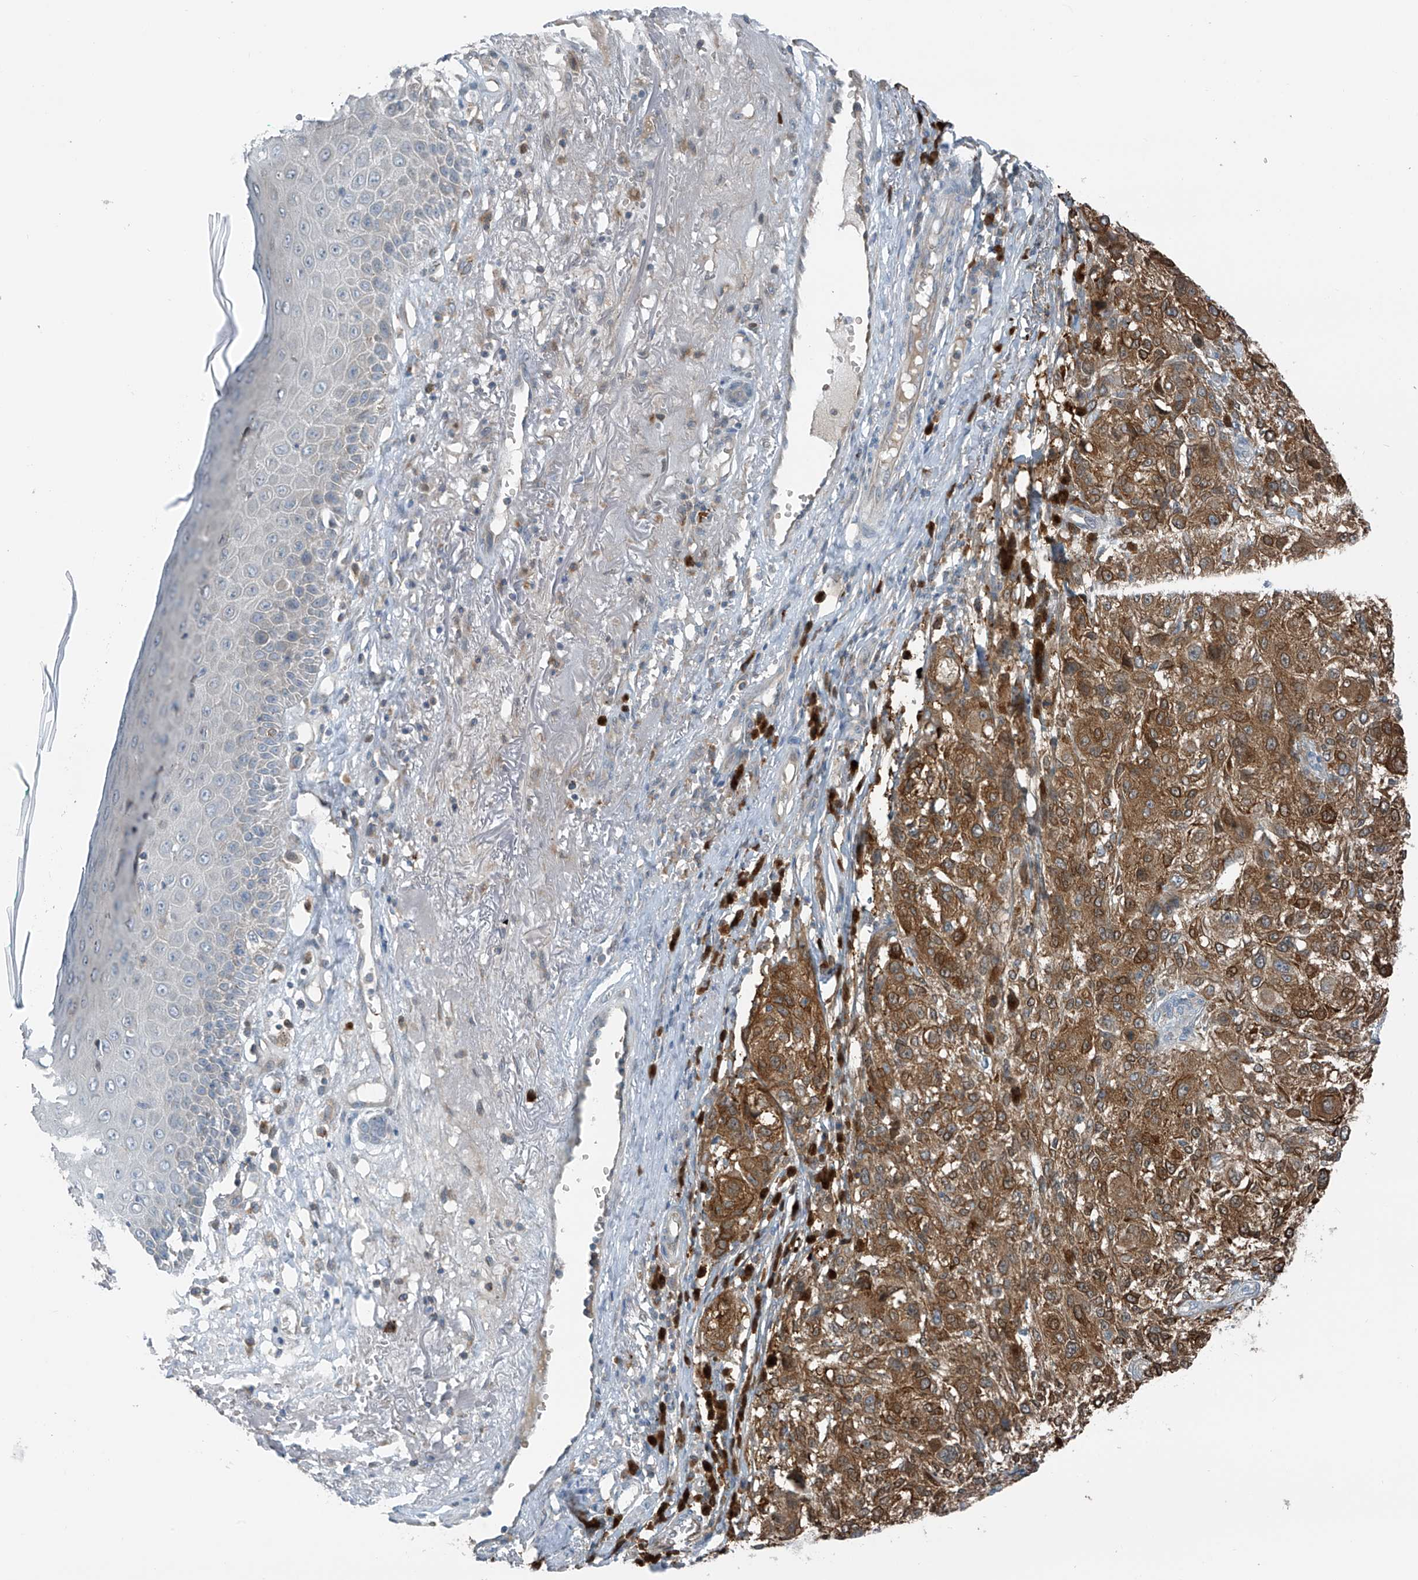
{"staining": {"intensity": "moderate", "quantity": ">75%", "location": "cytoplasmic/membranous"}, "tissue": "melanoma", "cell_type": "Tumor cells", "image_type": "cancer", "snomed": [{"axis": "morphology", "description": "Necrosis, NOS"}, {"axis": "morphology", "description": "Malignant melanoma, NOS"}, {"axis": "topography", "description": "Skin"}], "caption": "A histopathology image showing moderate cytoplasmic/membranous positivity in approximately >75% of tumor cells in malignant melanoma, as visualized by brown immunohistochemical staining.", "gene": "SLC12A6", "patient": {"sex": "female", "age": 87}}